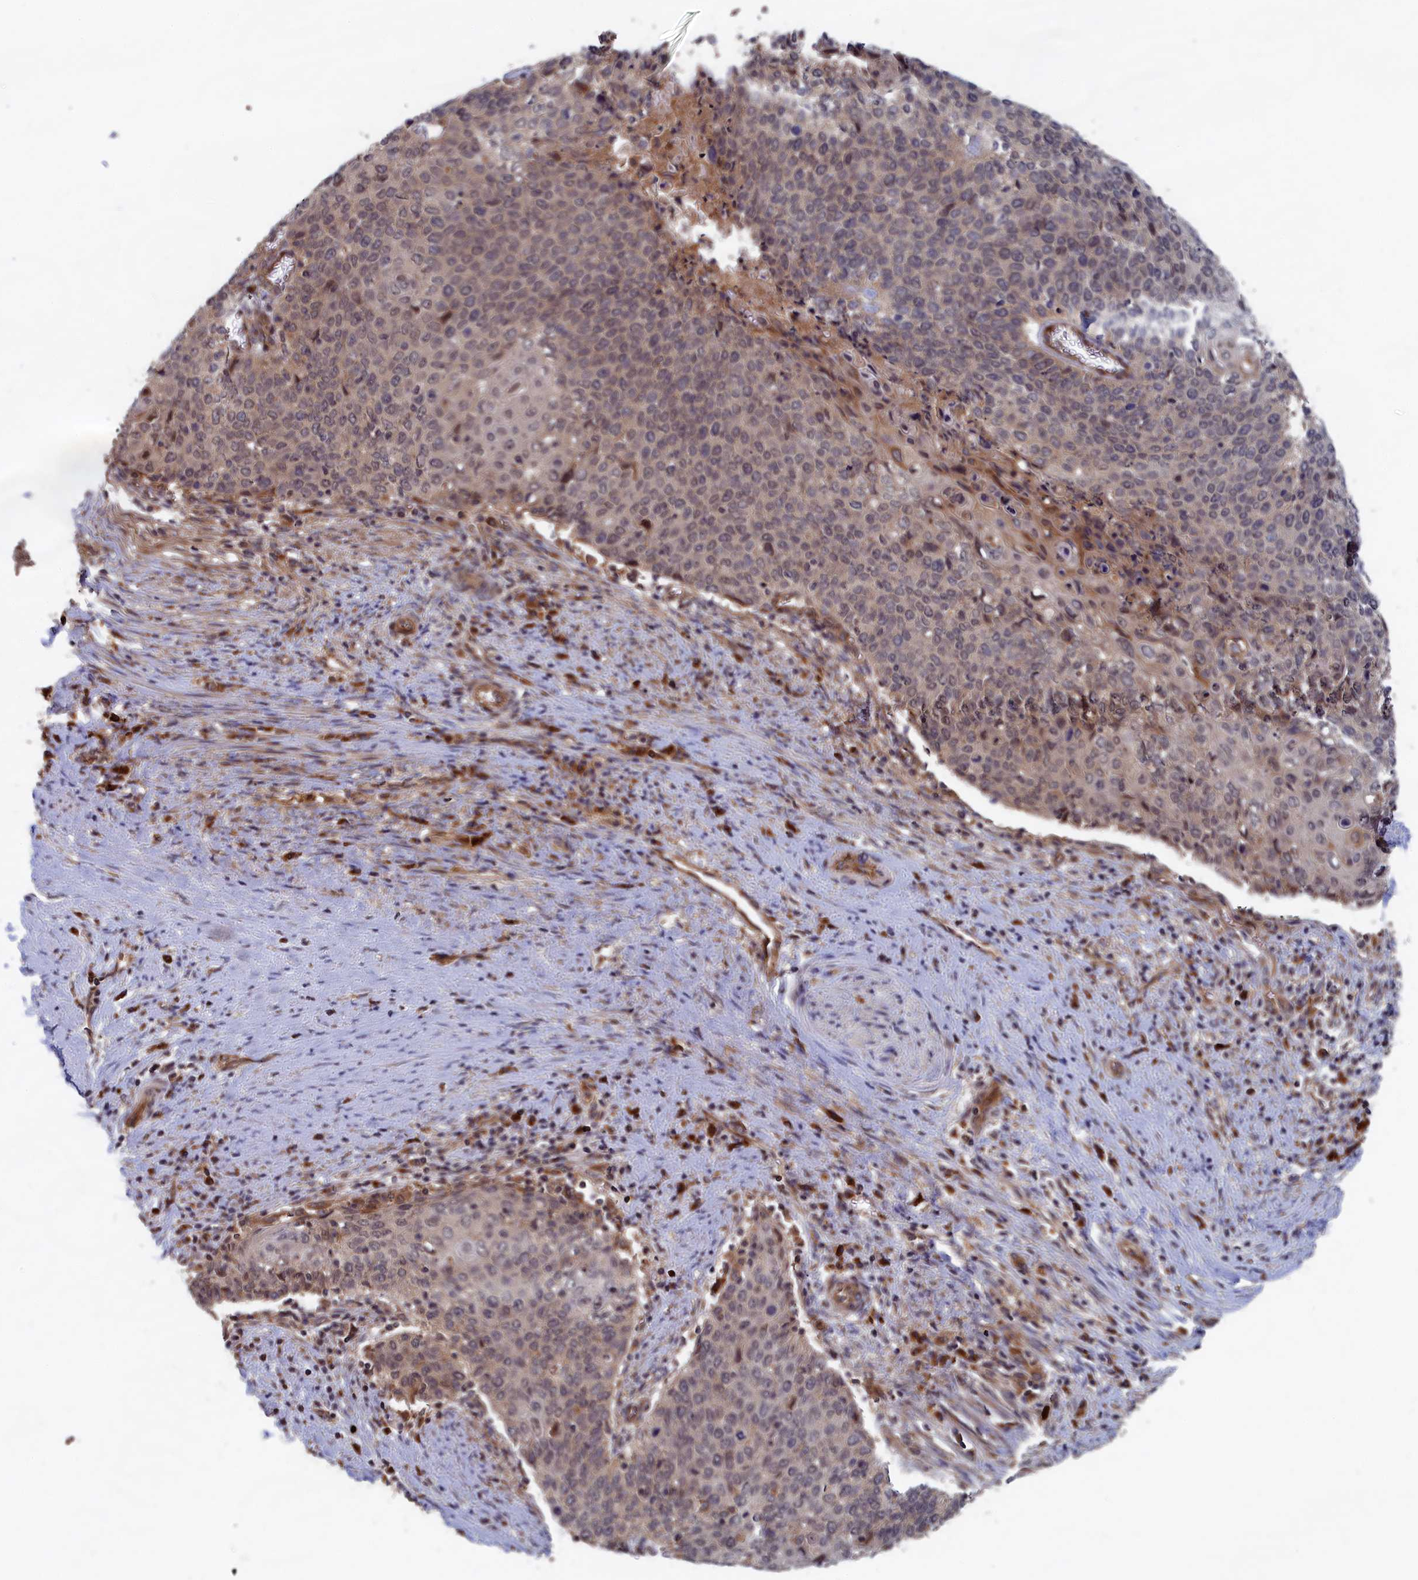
{"staining": {"intensity": "weak", "quantity": "<25%", "location": "cytoplasmic/membranous,nuclear"}, "tissue": "cervical cancer", "cell_type": "Tumor cells", "image_type": "cancer", "snomed": [{"axis": "morphology", "description": "Squamous cell carcinoma, NOS"}, {"axis": "topography", "description": "Cervix"}], "caption": "Human cervical squamous cell carcinoma stained for a protein using immunohistochemistry (IHC) reveals no staining in tumor cells.", "gene": "TRAPPC2L", "patient": {"sex": "female", "age": 39}}